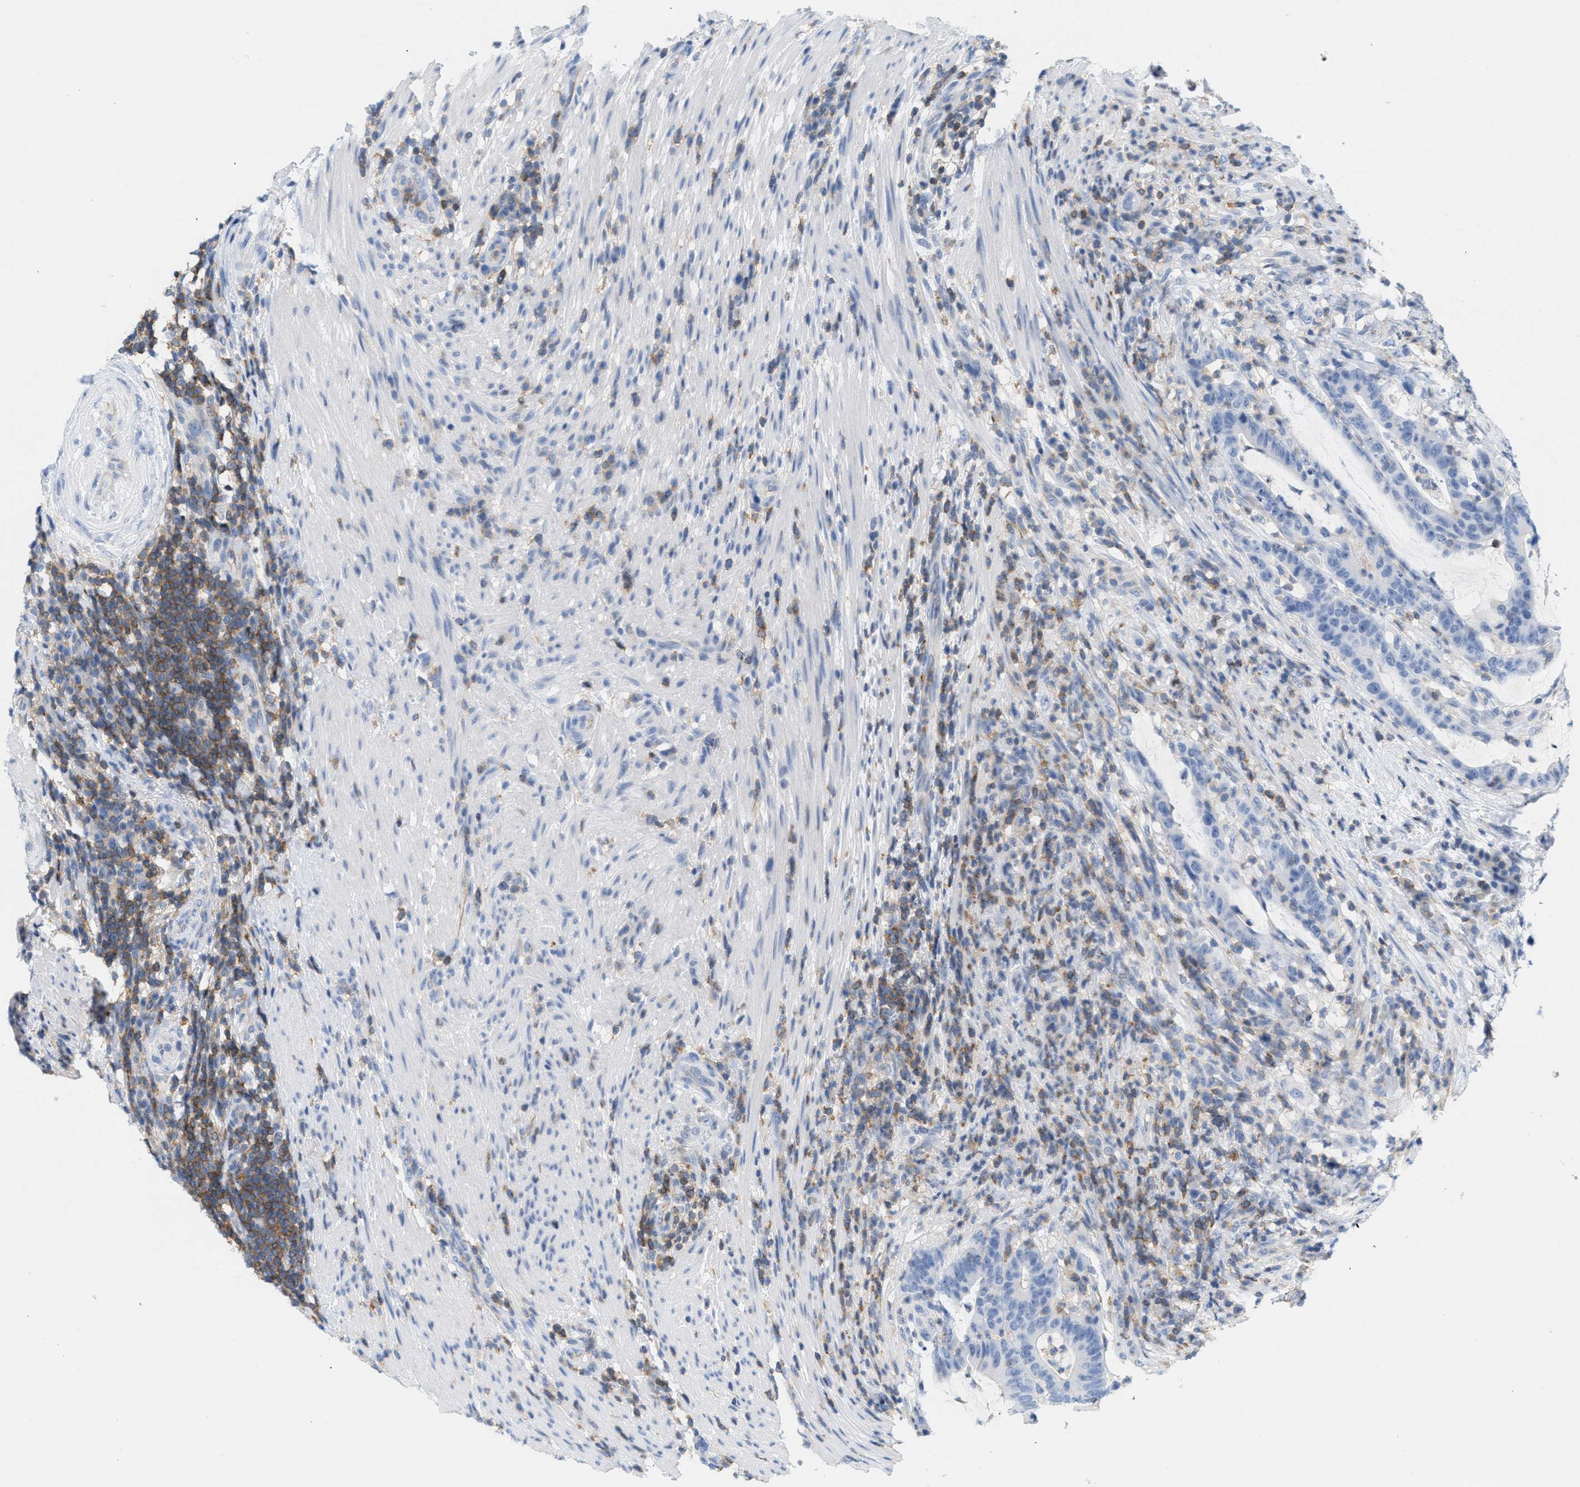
{"staining": {"intensity": "negative", "quantity": "none", "location": "none"}, "tissue": "colorectal cancer", "cell_type": "Tumor cells", "image_type": "cancer", "snomed": [{"axis": "morphology", "description": "Adenocarcinoma, NOS"}, {"axis": "topography", "description": "Colon"}], "caption": "High magnification brightfield microscopy of adenocarcinoma (colorectal) stained with DAB (brown) and counterstained with hematoxylin (blue): tumor cells show no significant staining.", "gene": "IL16", "patient": {"sex": "female", "age": 66}}